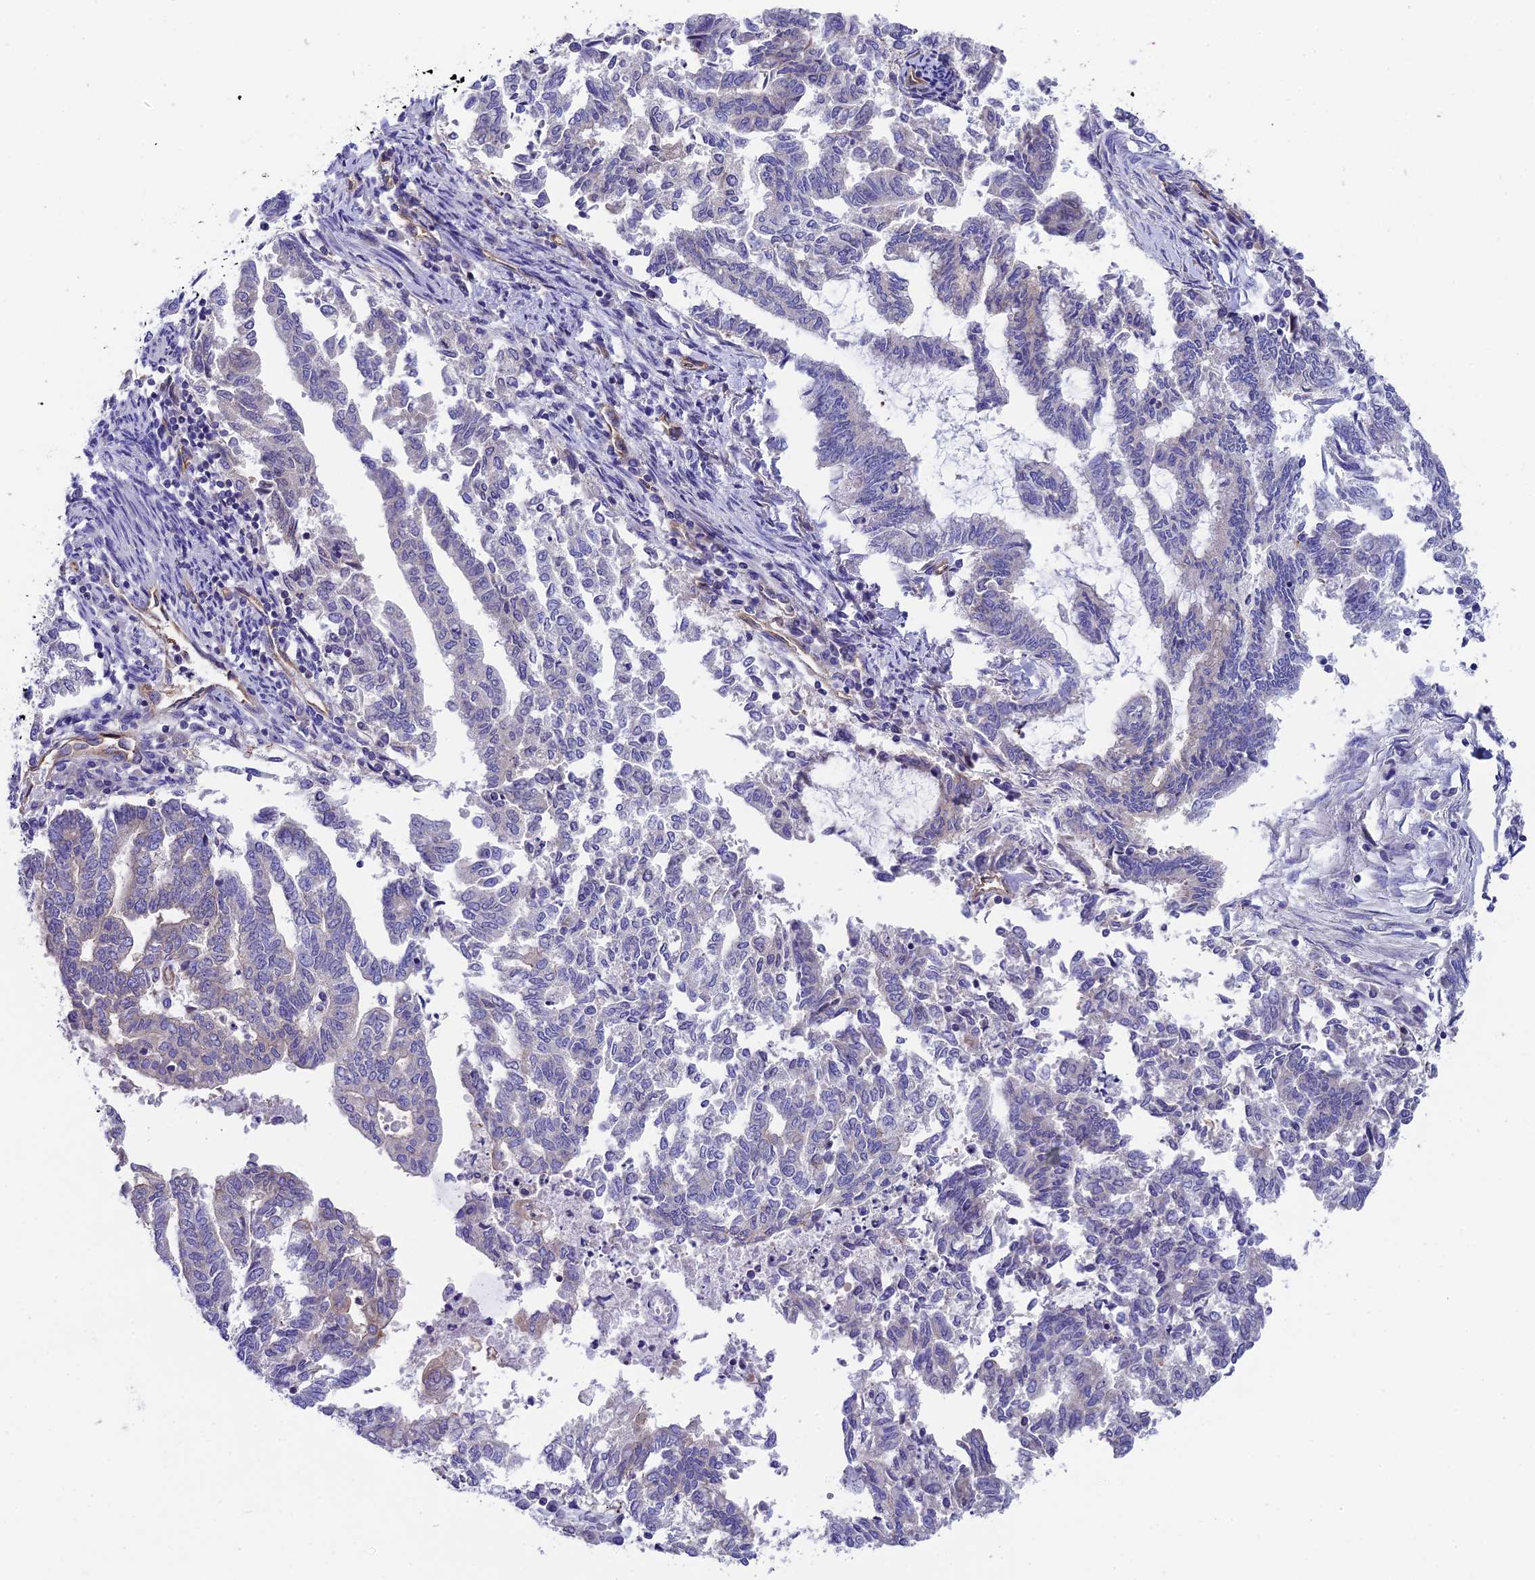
{"staining": {"intensity": "negative", "quantity": "none", "location": "none"}, "tissue": "endometrial cancer", "cell_type": "Tumor cells", "image_type": "cancer", "snomed": [{"axis": "morphology", "description": "Adenocarcinoma, NOS"}, {"axis": "topography", "description": "Endometrium"}], "caption": "Immunohistochemistry (IHC) image of endometrial adenocarcinoma stained for a protein (brown), which demonstrates no positivity in tumor cells.", "gene": "PPFIA3", "patient": {"sex": "female", "age": 79}}